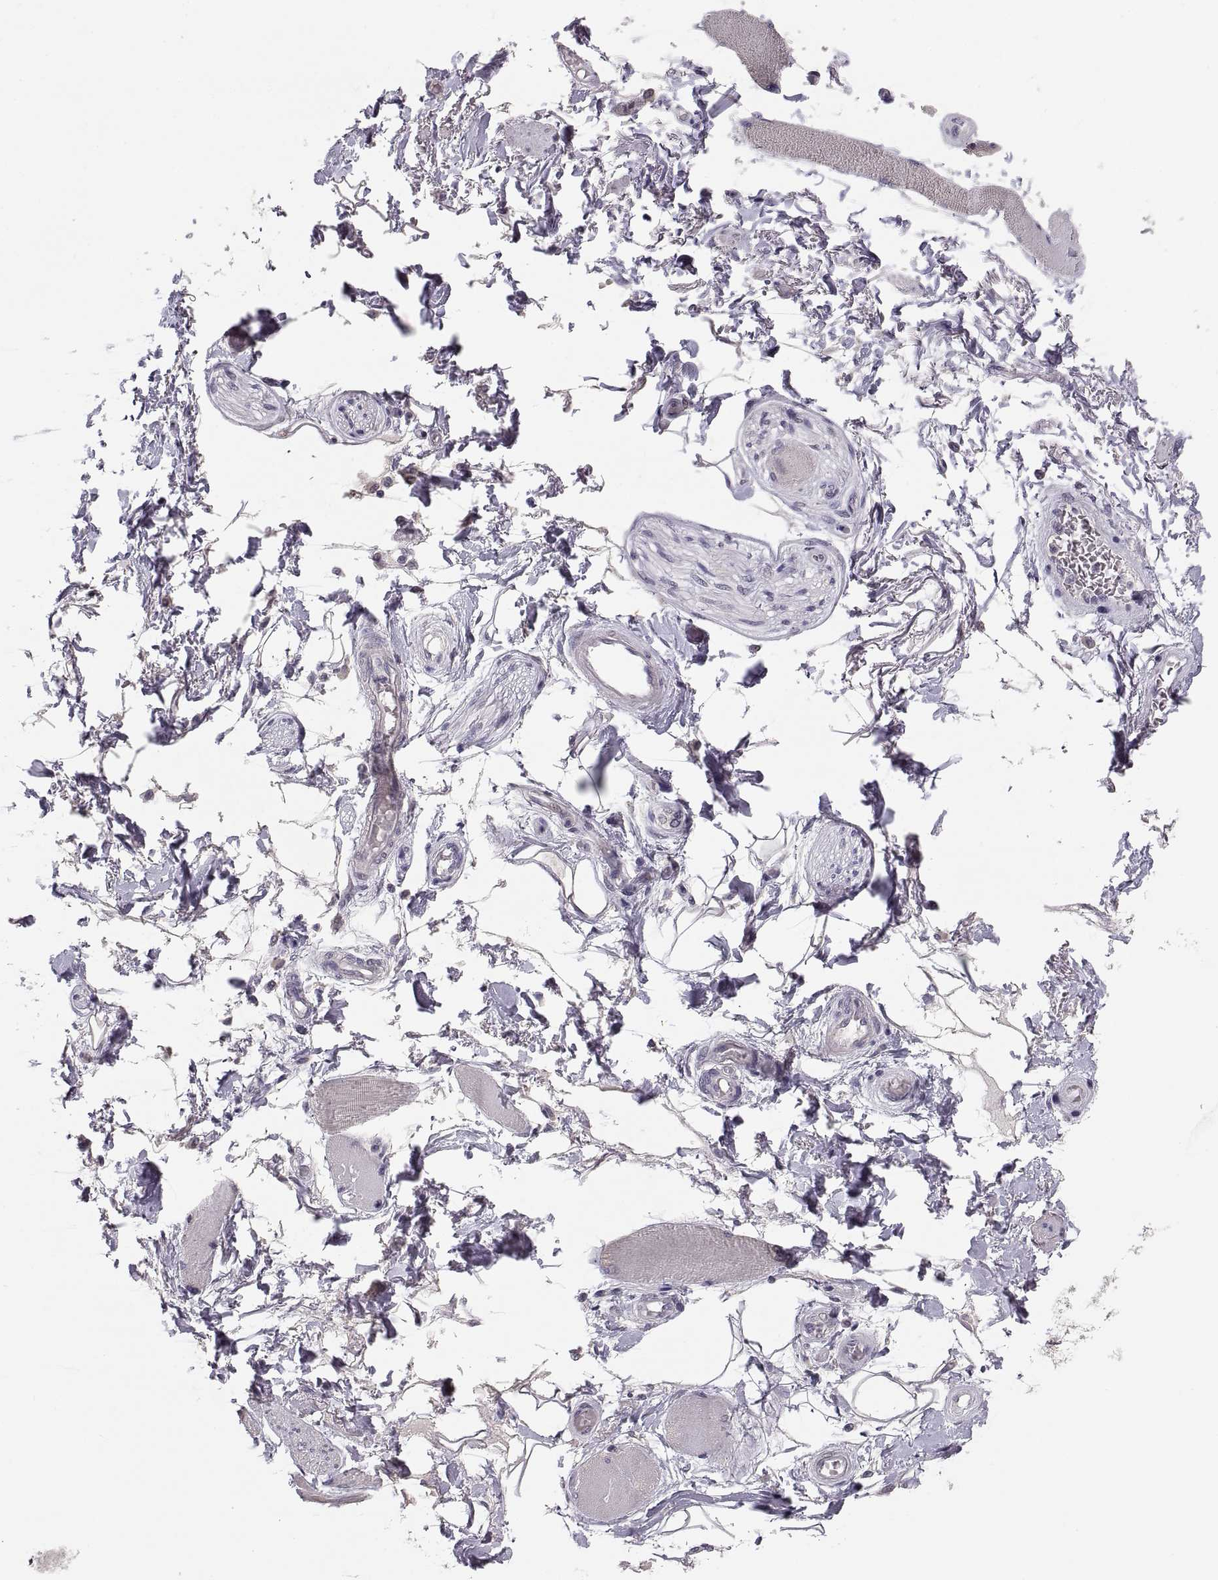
{"staining": {"intensity": "negative", "quantity": "none", "location": "none"}, "tissue": "soft tissue", "cell_type": "Fibroblasts", "image_type": "normal", "snomed": [{"axis": "morphology", "description": "Normal tissue, NOS"}, {"axis": "topography", "description": "Skeletal muscle"}, {"axis": "topography", "description": "Anal"}, {"axis": "topography", "description": "Peripheral nerve tissue"}], "caption": "IHC of benign human soft tissue exhibits no expression in fibroblasts.", "gene": "PAX2", "patient": {"sex": "male", "age": 53}}